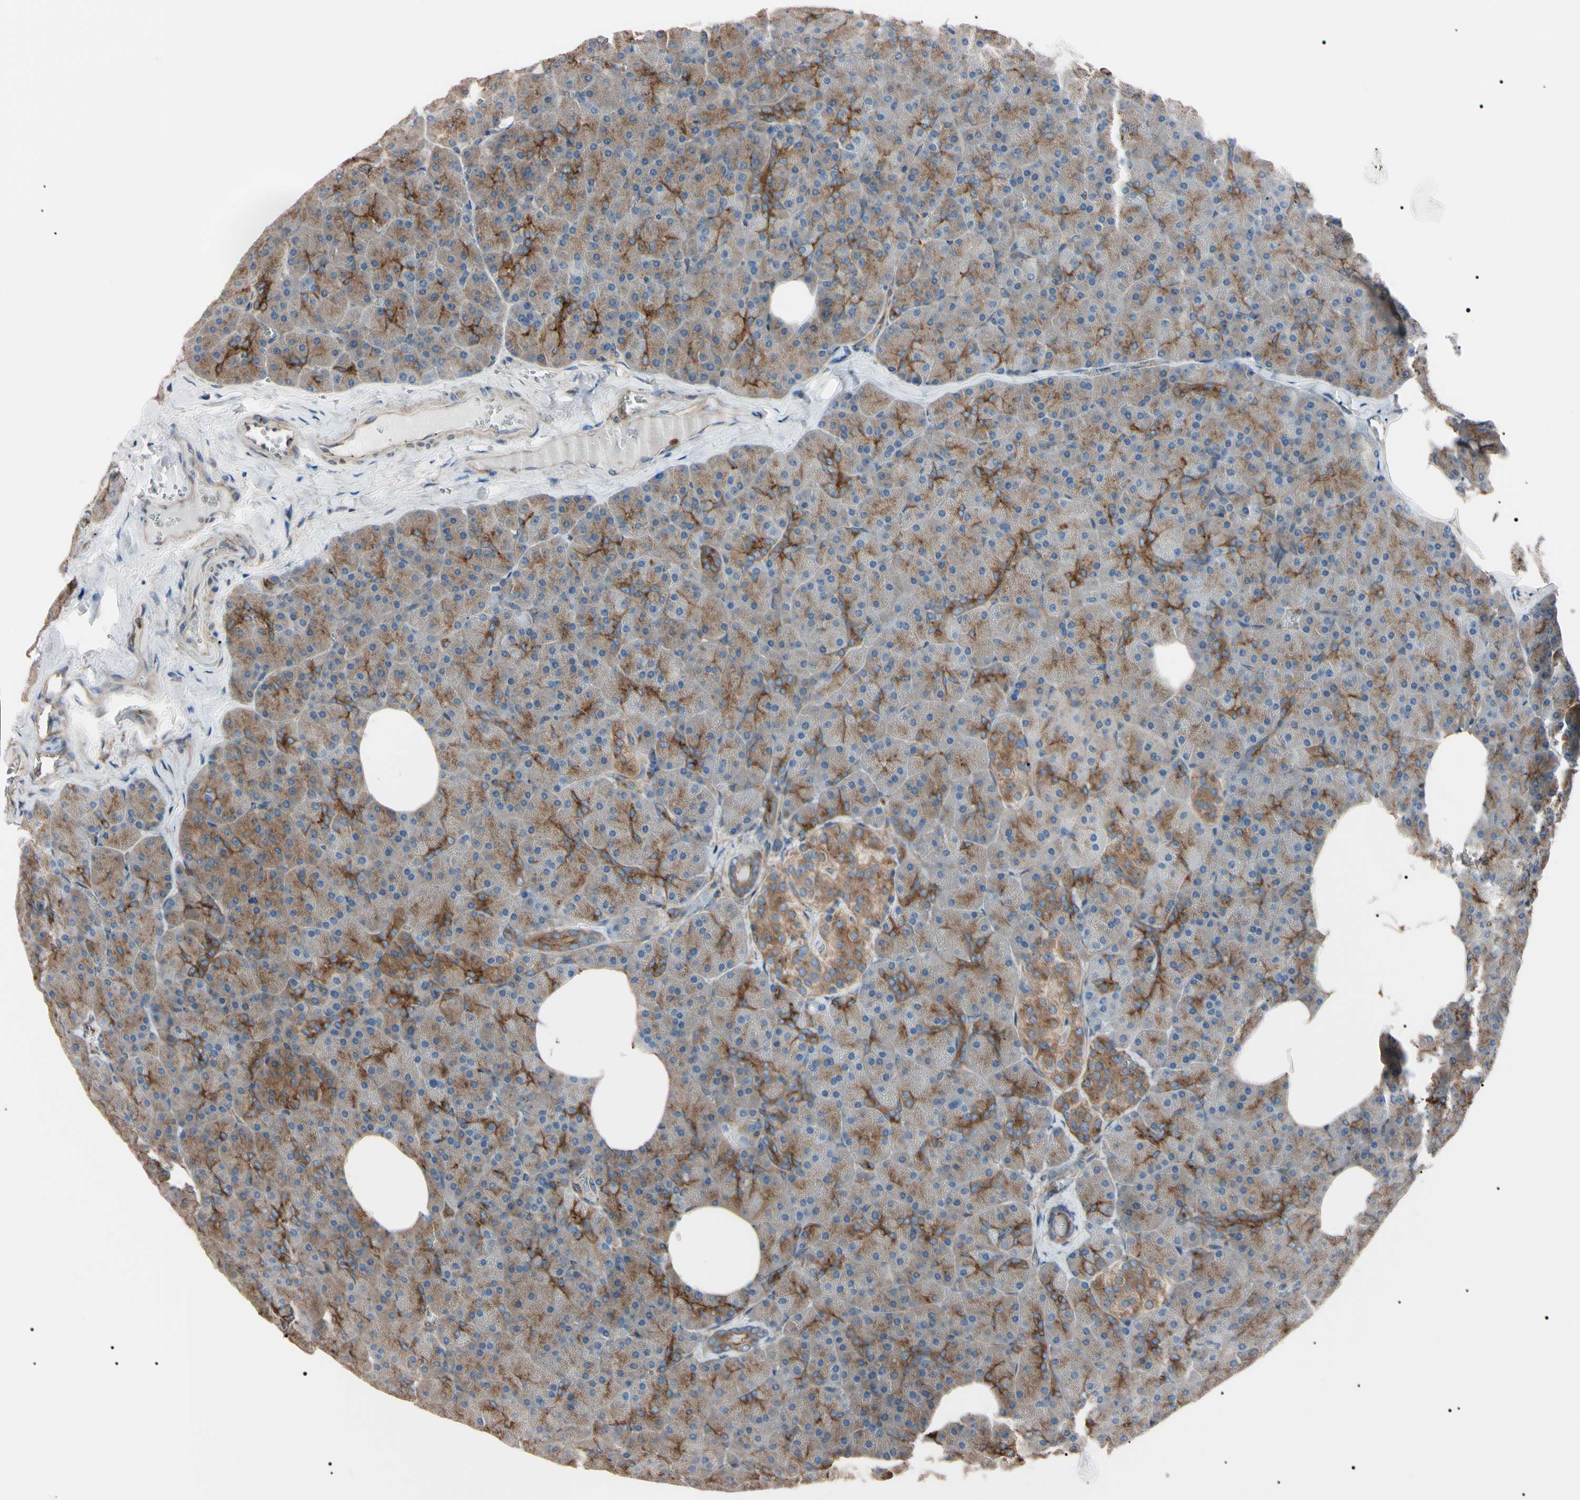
{"staining": {"intensity": "moderate", "quantity": ">75%", "location": "cytoplasmic/membranous"}, "tissue": "pancreas", "cell_type": "Exocrine glandular cells", "image_type": "normal", "snomed": [{"axis": "morphology", "description": "Normal tissue, NOS"}, {"axis": "topography", "description": "Pancreas"}], "caption": "The micrograph shows immunohistochemical staining of benign pancreas. There is moderate cytoplasmic/membranous staining is present in approximately >75% of exocrine glandular cells.", "gene": "PRKACA", "patient": {"sex": "female", "age": 35}}